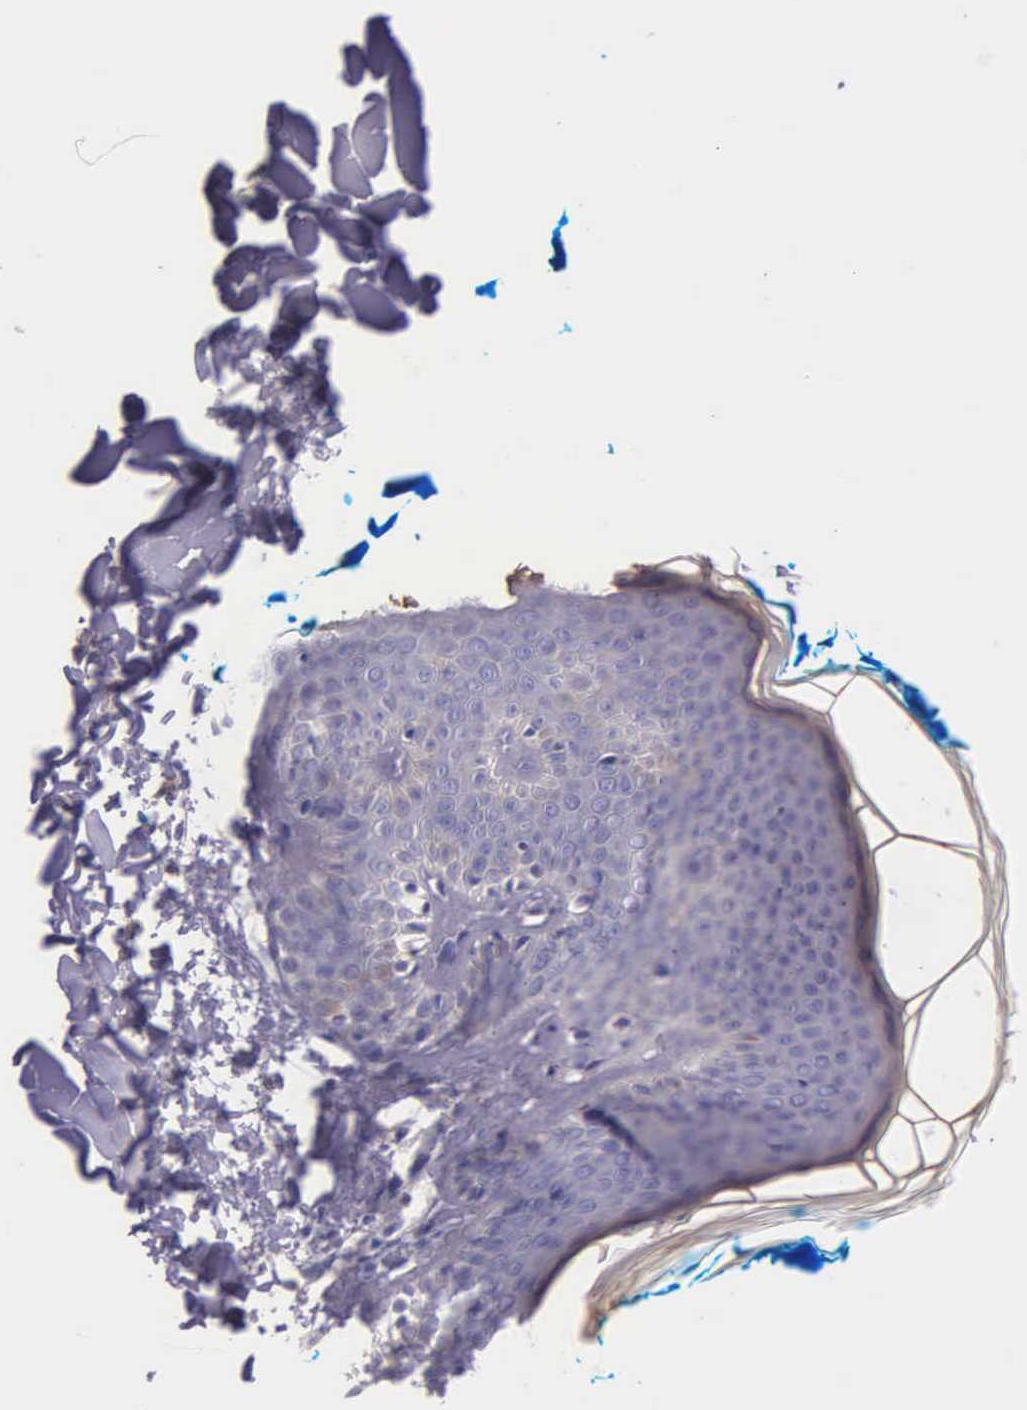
{"staining": {"intensity": "negative", "quantity": "none", "location": "none"}, "tissue": "skin", "cell_type": "Fibroblasts", "image_type": "normal", "snomed": [{"axis": "morphology", "description": "Normal tissue, NOS"}, {"axis": "topography", "description": "Skin"}], "caption": "Micrograph shows no significant protein staining in fibroblasts of benign skin.", "gene": "THSD7A", "patient": {"sex": "female", "age": 56}}